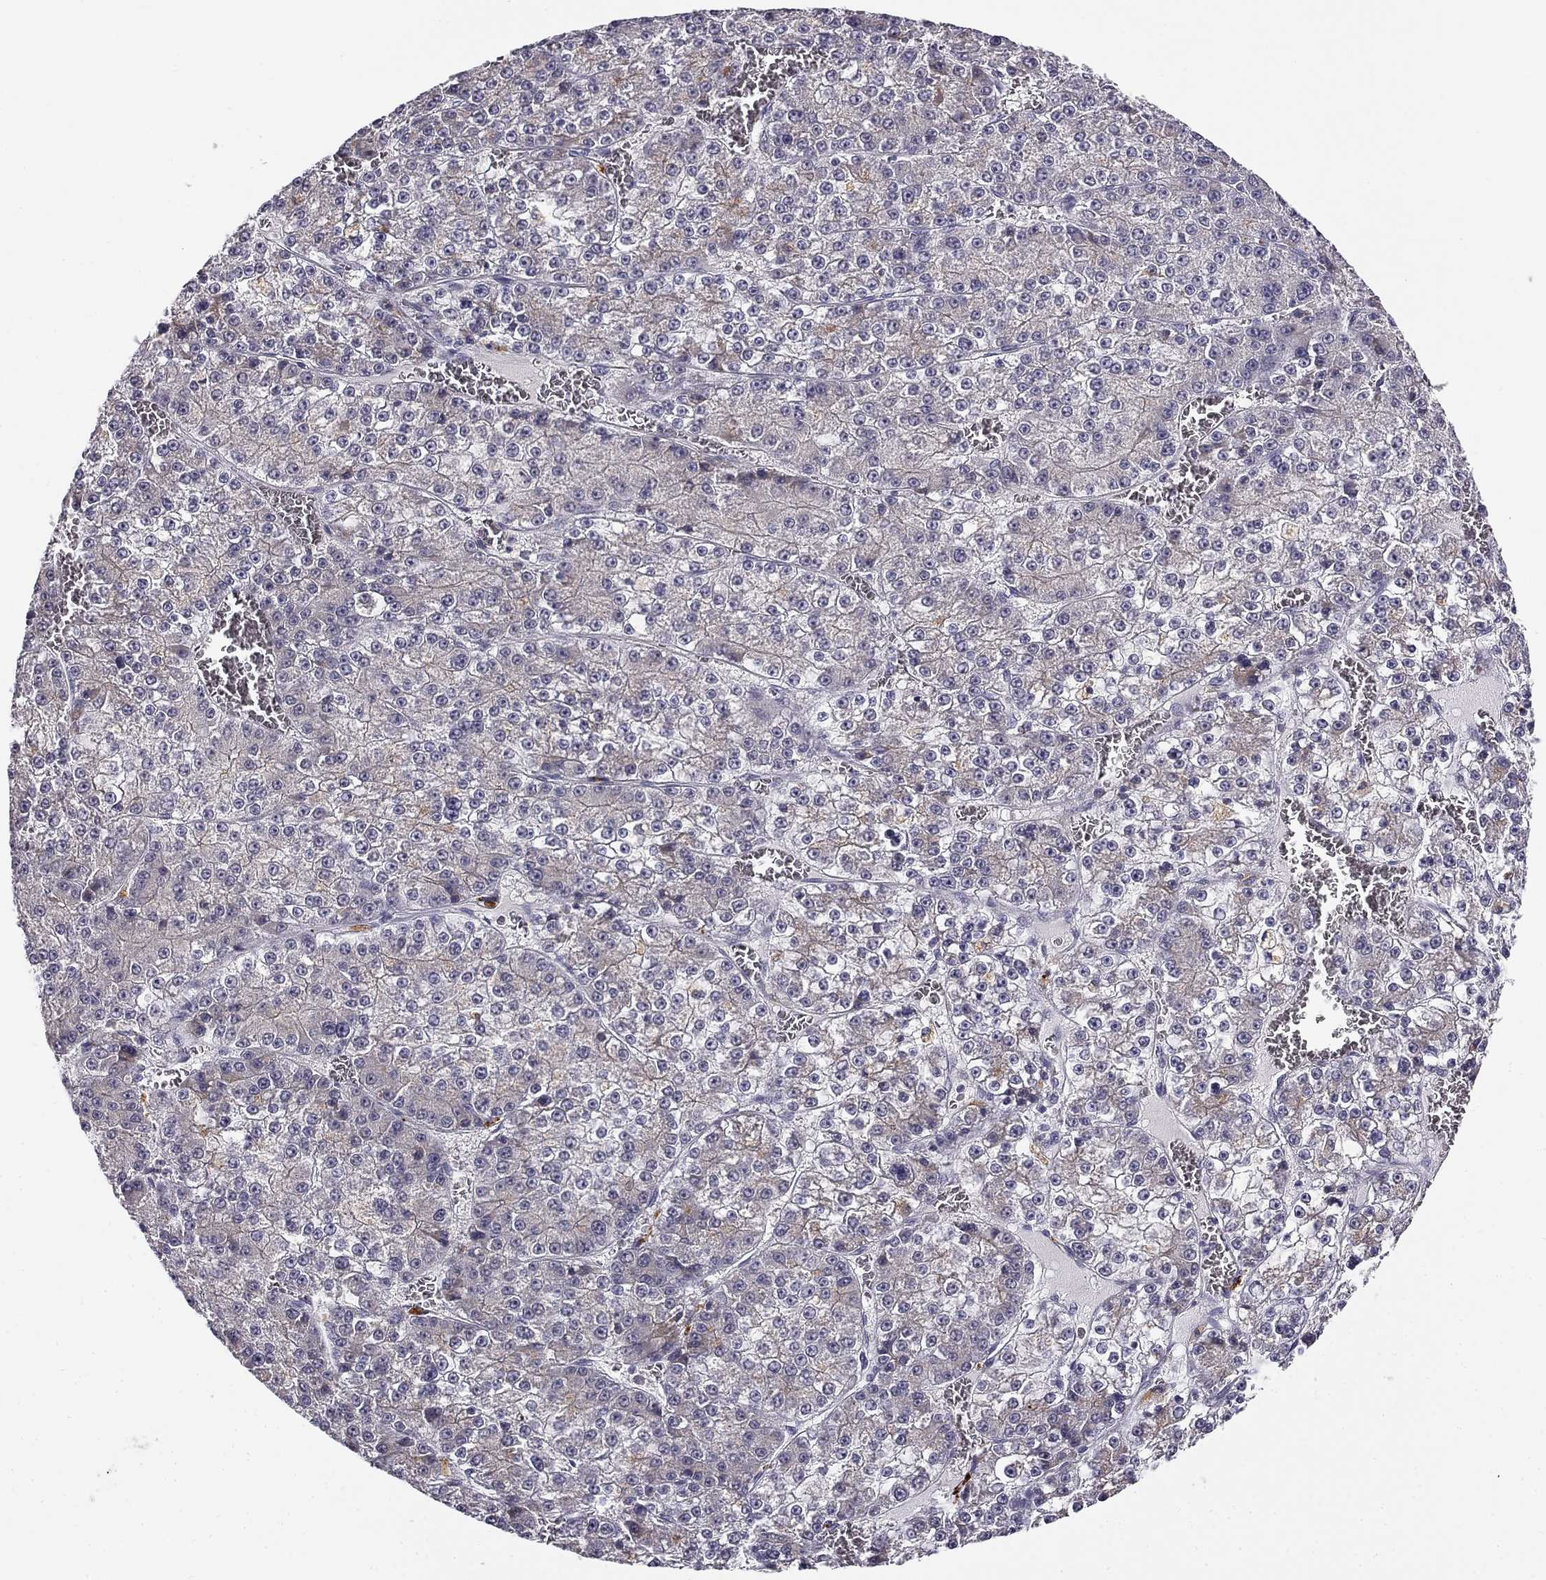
{"staining": {"intensity": "moderate", "quantity": "<25%", "location": "cytoplasmic/membranous"}, "tissue": "liver cancer", "cell_type": "Tumor cells", "image_type": "cancer", "snomed": [{"axis": "morphology", "description": "Carcinoma, Hepatocellular, NOS"}, {"axis": "topography", "description": "Liver"}], "caption": "Protein expression analysis of liver hepatocellular carcinoma exhibits moderate cytoplasmic/membranous expression in about <25% of tumor cells.", "gene": "CNR1", "patient": {"sex": "female", "age": 73}}